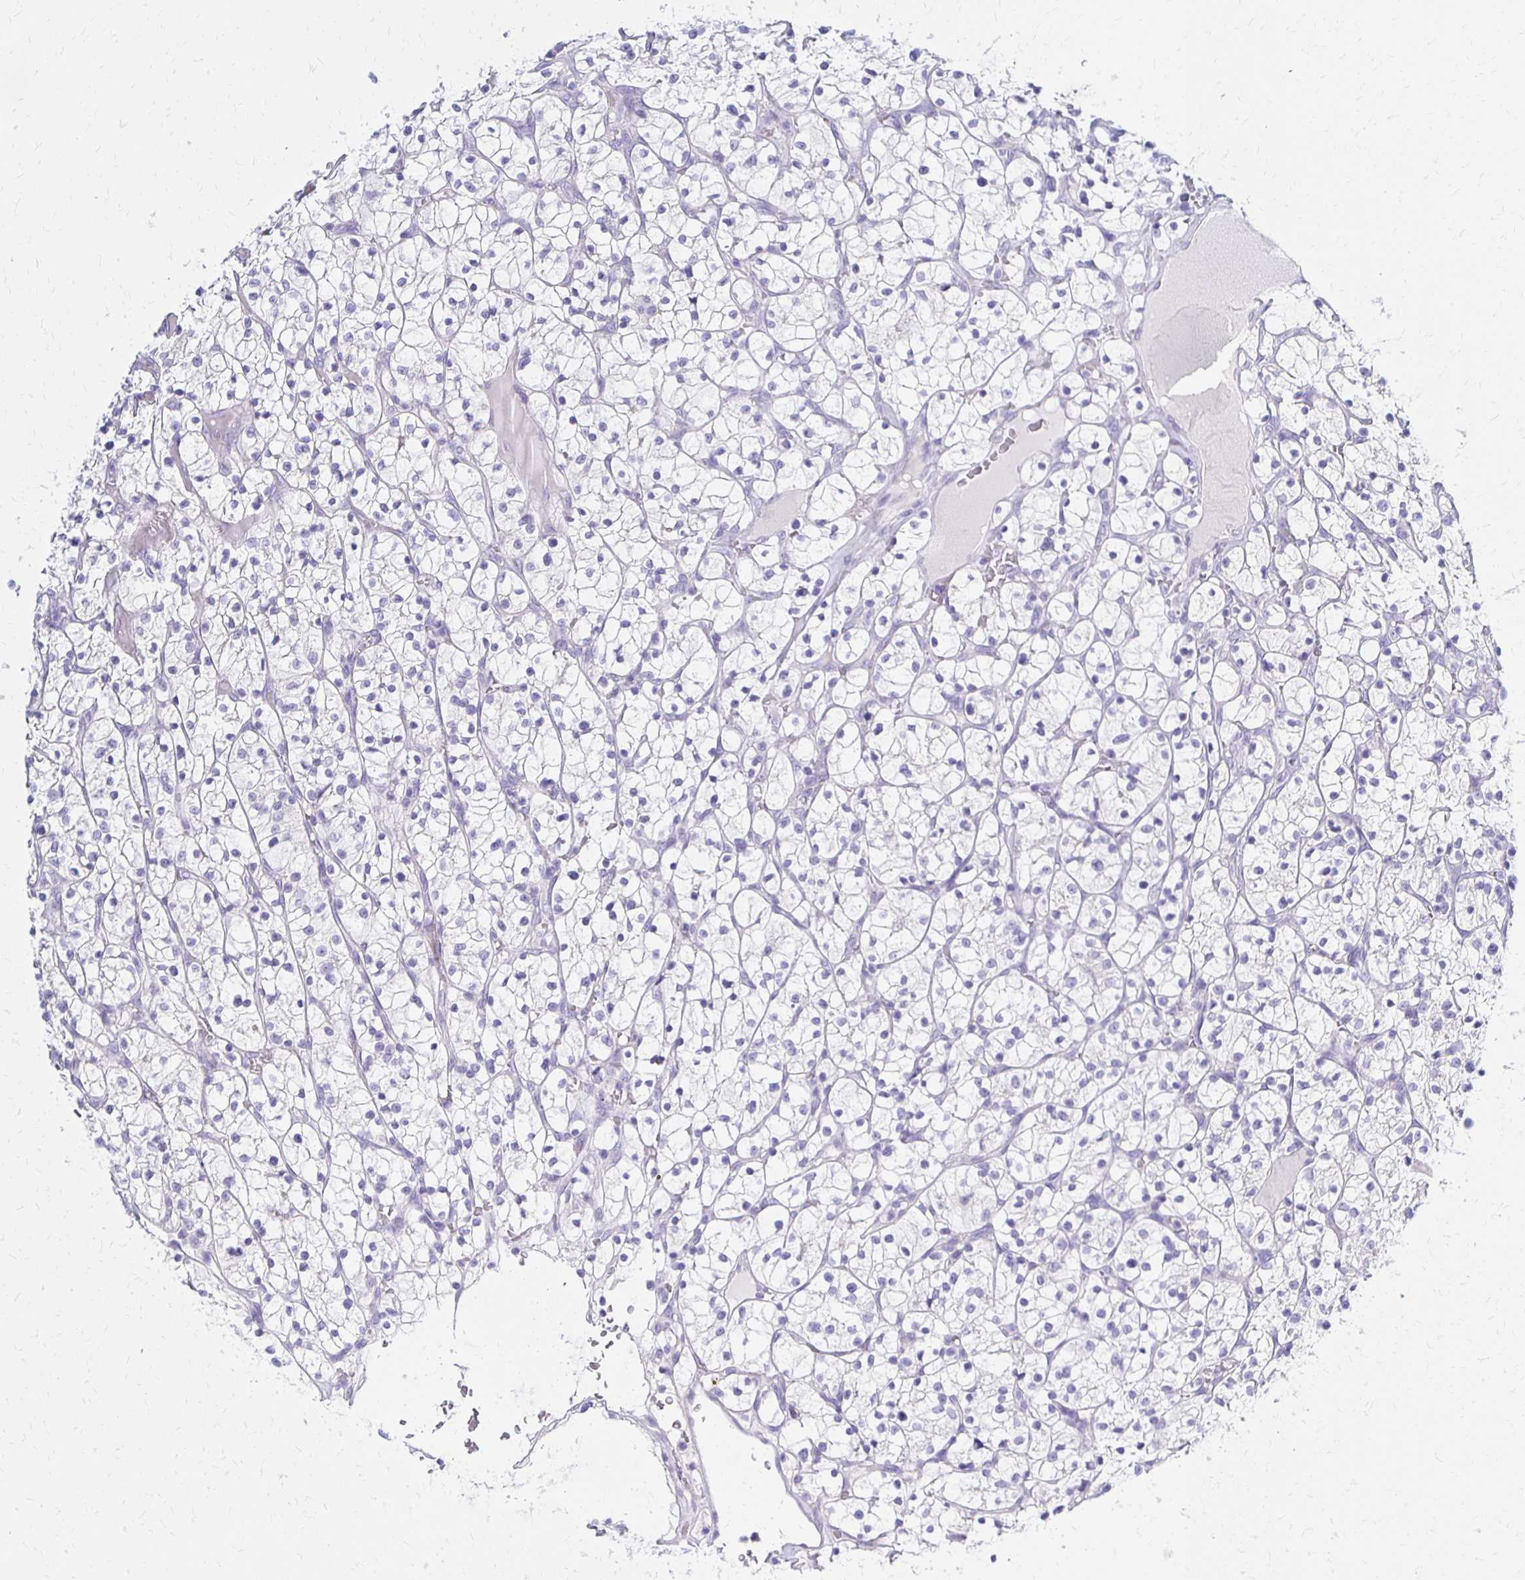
{"staining": {"intensity": "negative", "quantity": "none", "location": "none"}, "tissue": "renal cancer", "cell_type": "Tumor cells", "image_type": "cancer", "snomed": [{"axis": "morphology", "description": "Adenocarcinoma, NOS"}, {"axis": "topography", "description": "Kidney"}], "caption": "Tumor cells show no significant positivity in adenocarcinoma (renal).", "gene": "FNTB", "patient": {"sex": "female", "age": 64}}